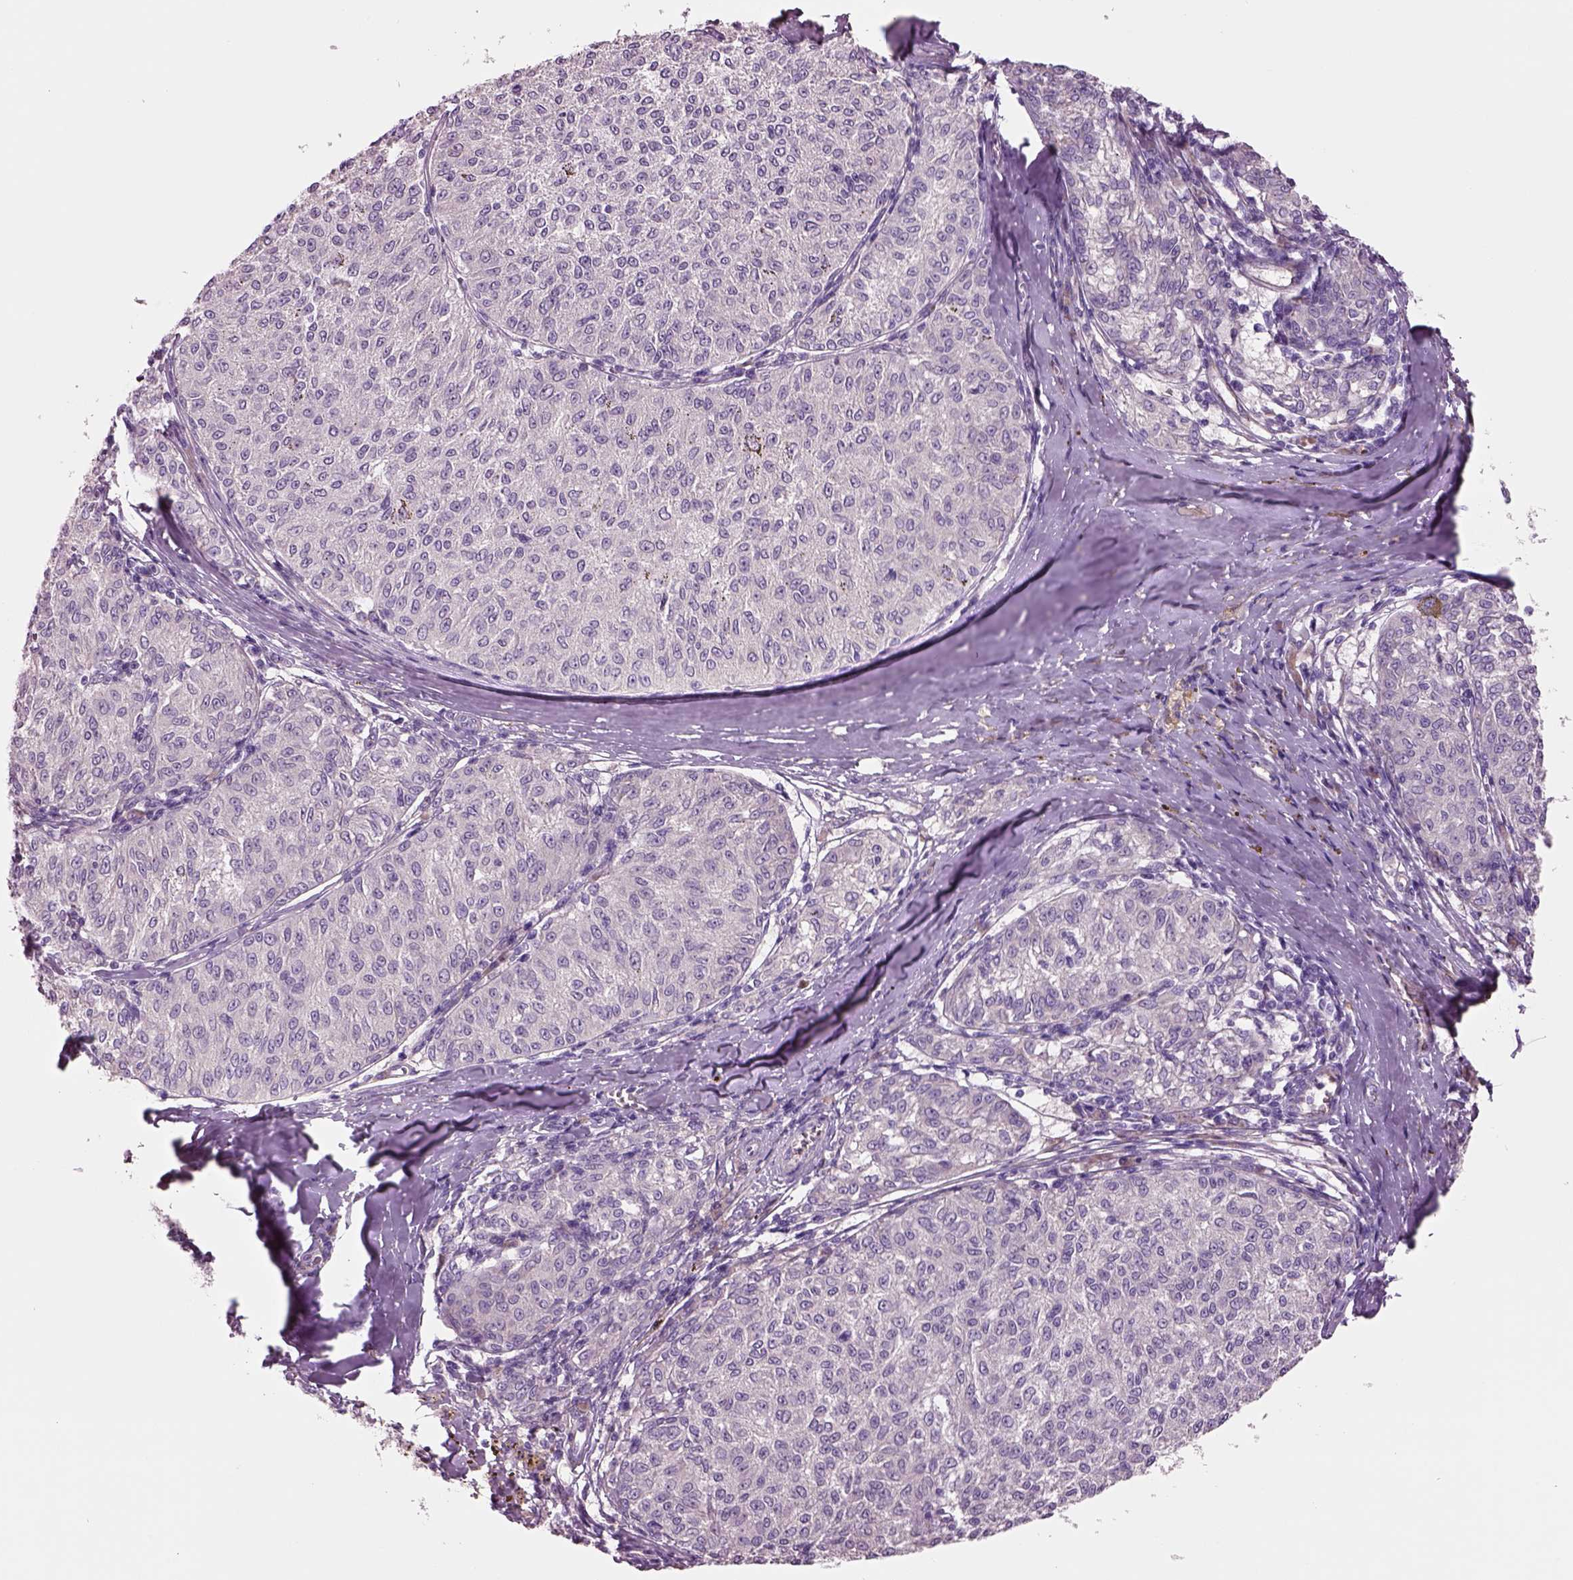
{"staining": {"intensity": "negative", "quantity": "none", "location": "none"}, "tissue": "melanoma", "cell_type": "Tumor cells", "image_type": "cancer", "snomed": [{"axis": "morphology", "description": "Malignant melanoma, NOS"}, {"axis": "topography", "description": "Skin"}], "caption": "High magnification brightfield microscopy of melanoma stained with DAB (3,3'-diaminobenzidine) (brown) and counterstained with hematoxylin (blue): tumor cells show no significant positivity.", "gene": "PLPP7", "patient": {"sex": "female", "age": 72}}